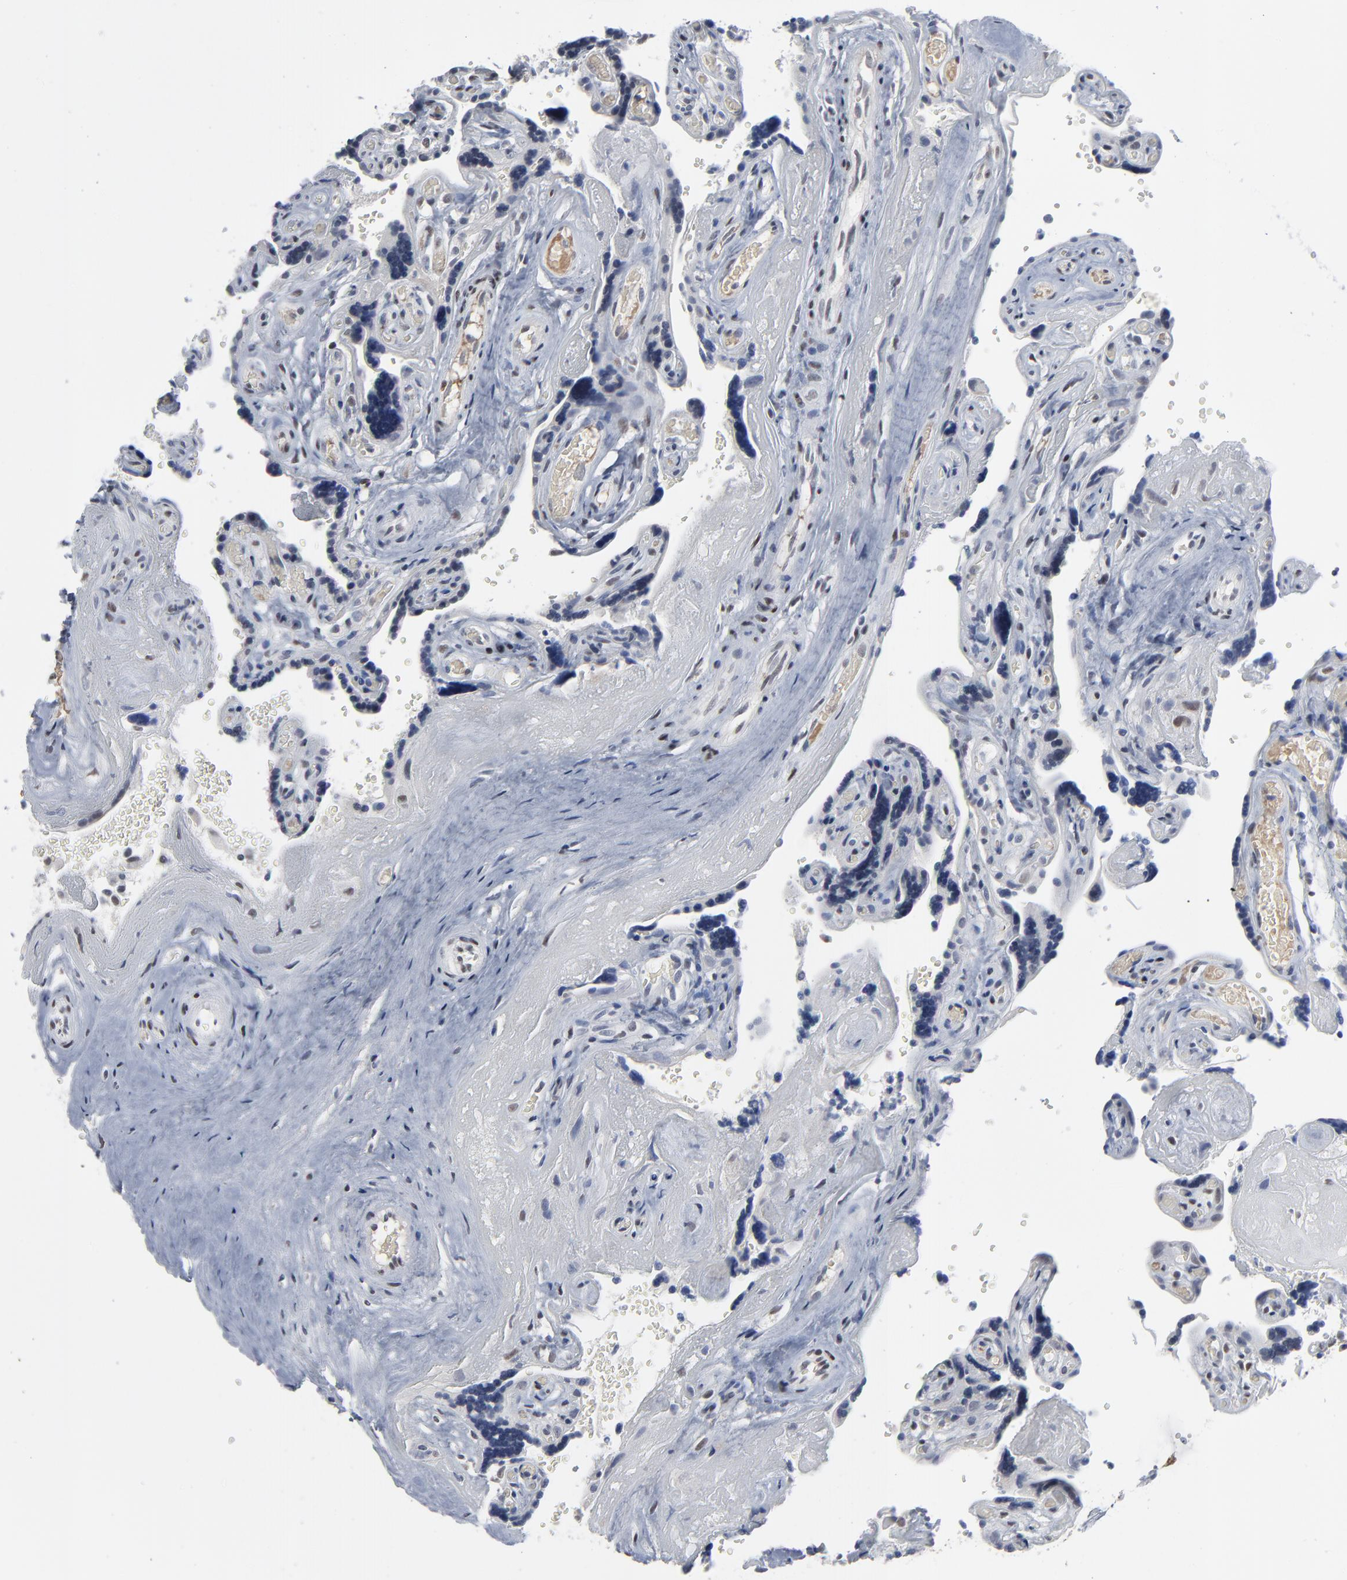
{"staining": {"intensity": "negative", "quantity": "none", "location": "none"}, "tissue": "placenta", "cell_type": "Trophoblastic cells", "image_type": "normal", "snomed": [{"axis": "morphology", "description": "Normal tissue, NOS"}, {"axis": "topography", "description": "Placenta"}], "caption": "A histopathology image of placenta stained for a protein displays no brown staining in trophoblastic cells.", "gene": "ATF7", "patient": {"sex": "female", "age": 30}}